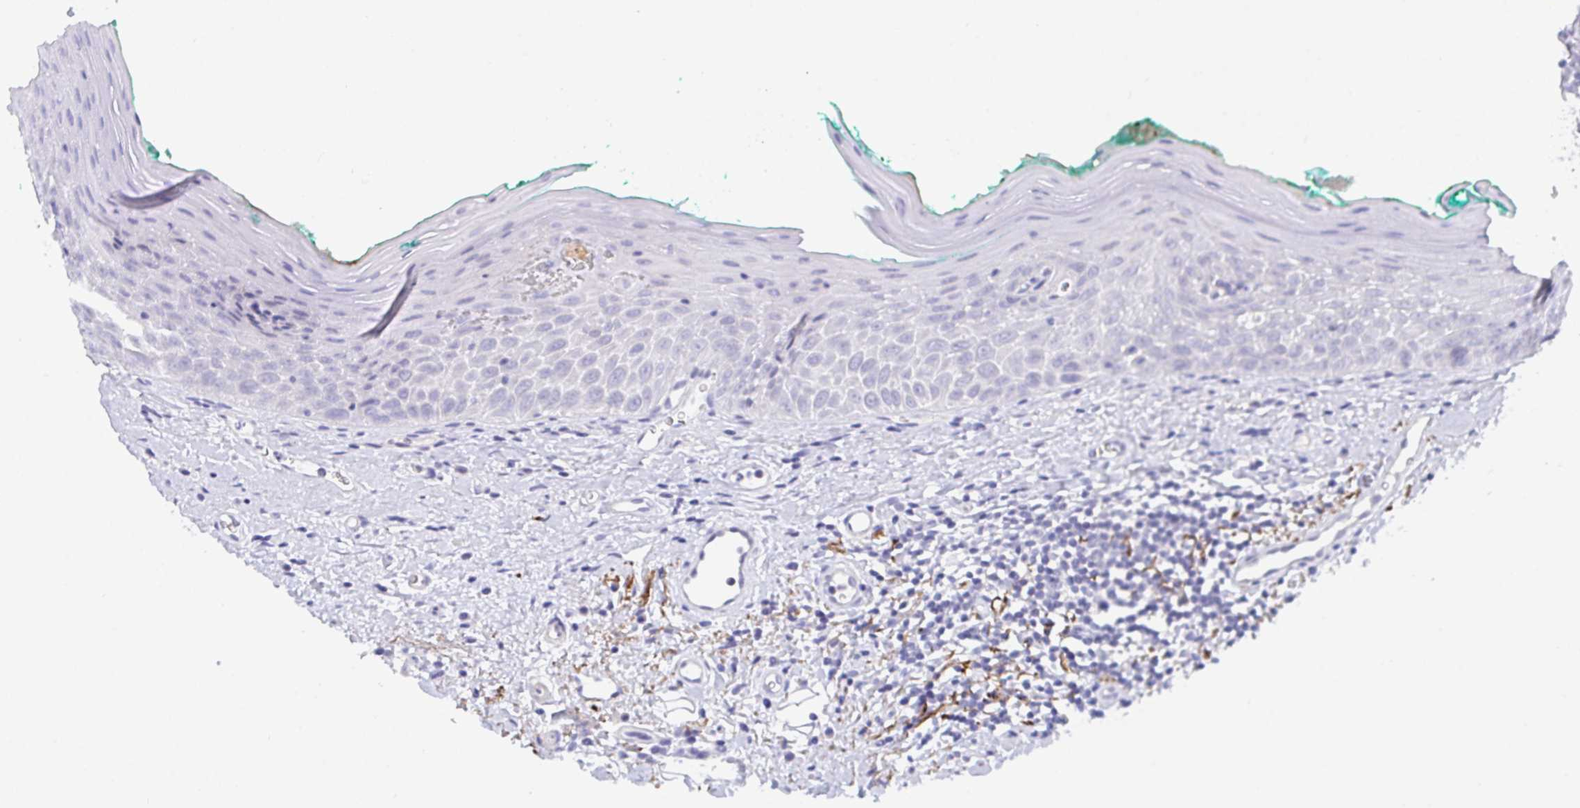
{"staining": {"intensity": "negative", "quantity": "none", "location": "none"}, "tissue": "oral mucosa", "cell_type": "Squamous epithelial cells", "image_type": "normal", "snomed": [{"axis": "morphology", "description": "Normal tissue, NOS"}, {"axis": "topography", "description": "Oral tissue"}, {"axis": "topography", "description": "Tounge, NOS"}], "caption": "The micrograph shows no staining of squamous epithelial cells in normal oral mucosa.", "gene": "KMT2E", "patient": {"sex": "male", "age": 83}}